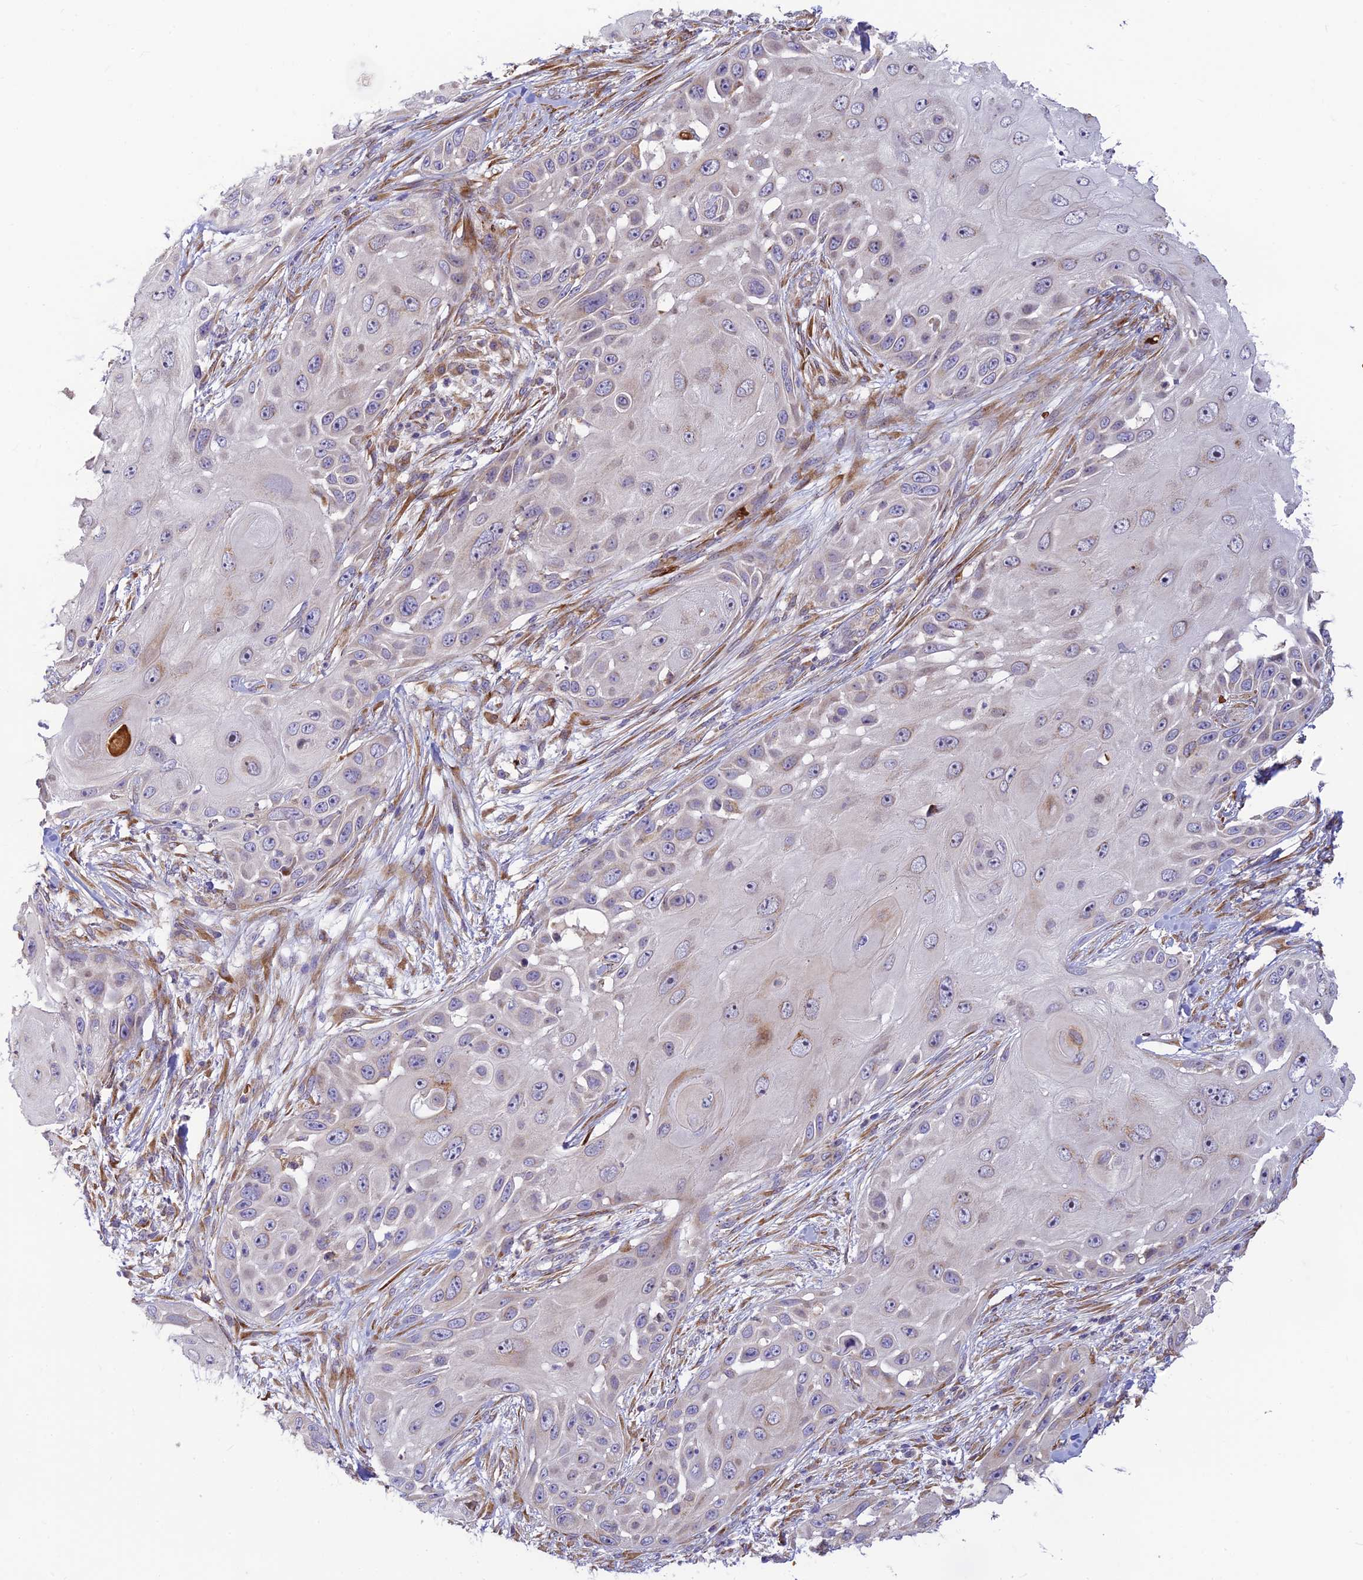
{"staining": {"intensity": "negative", "quantity": "none", "location": "none"}, "tissue": "skin cancer", "cell_type": "Tumor cells", "image_type": "cancer", "snomed": [{"axis": "morphology", "description": "Squamous cell carcinoma, NOS"}, {"axis": "topography", "description": "Skin"}], "caption": "A high-resolution photomicrograph shows IHC staining of skin cancer, which demonstrates no significant expression in tumor cells. Brightfield microscopy of immunohistochemistry (IHC) stained with DAB (3,3'-diaminobenzidine) (brown) and hematoxylin (blue), captured at high magnification.", "gene": "UFSP2", "patient": {"sex": "female", "age": 44}}